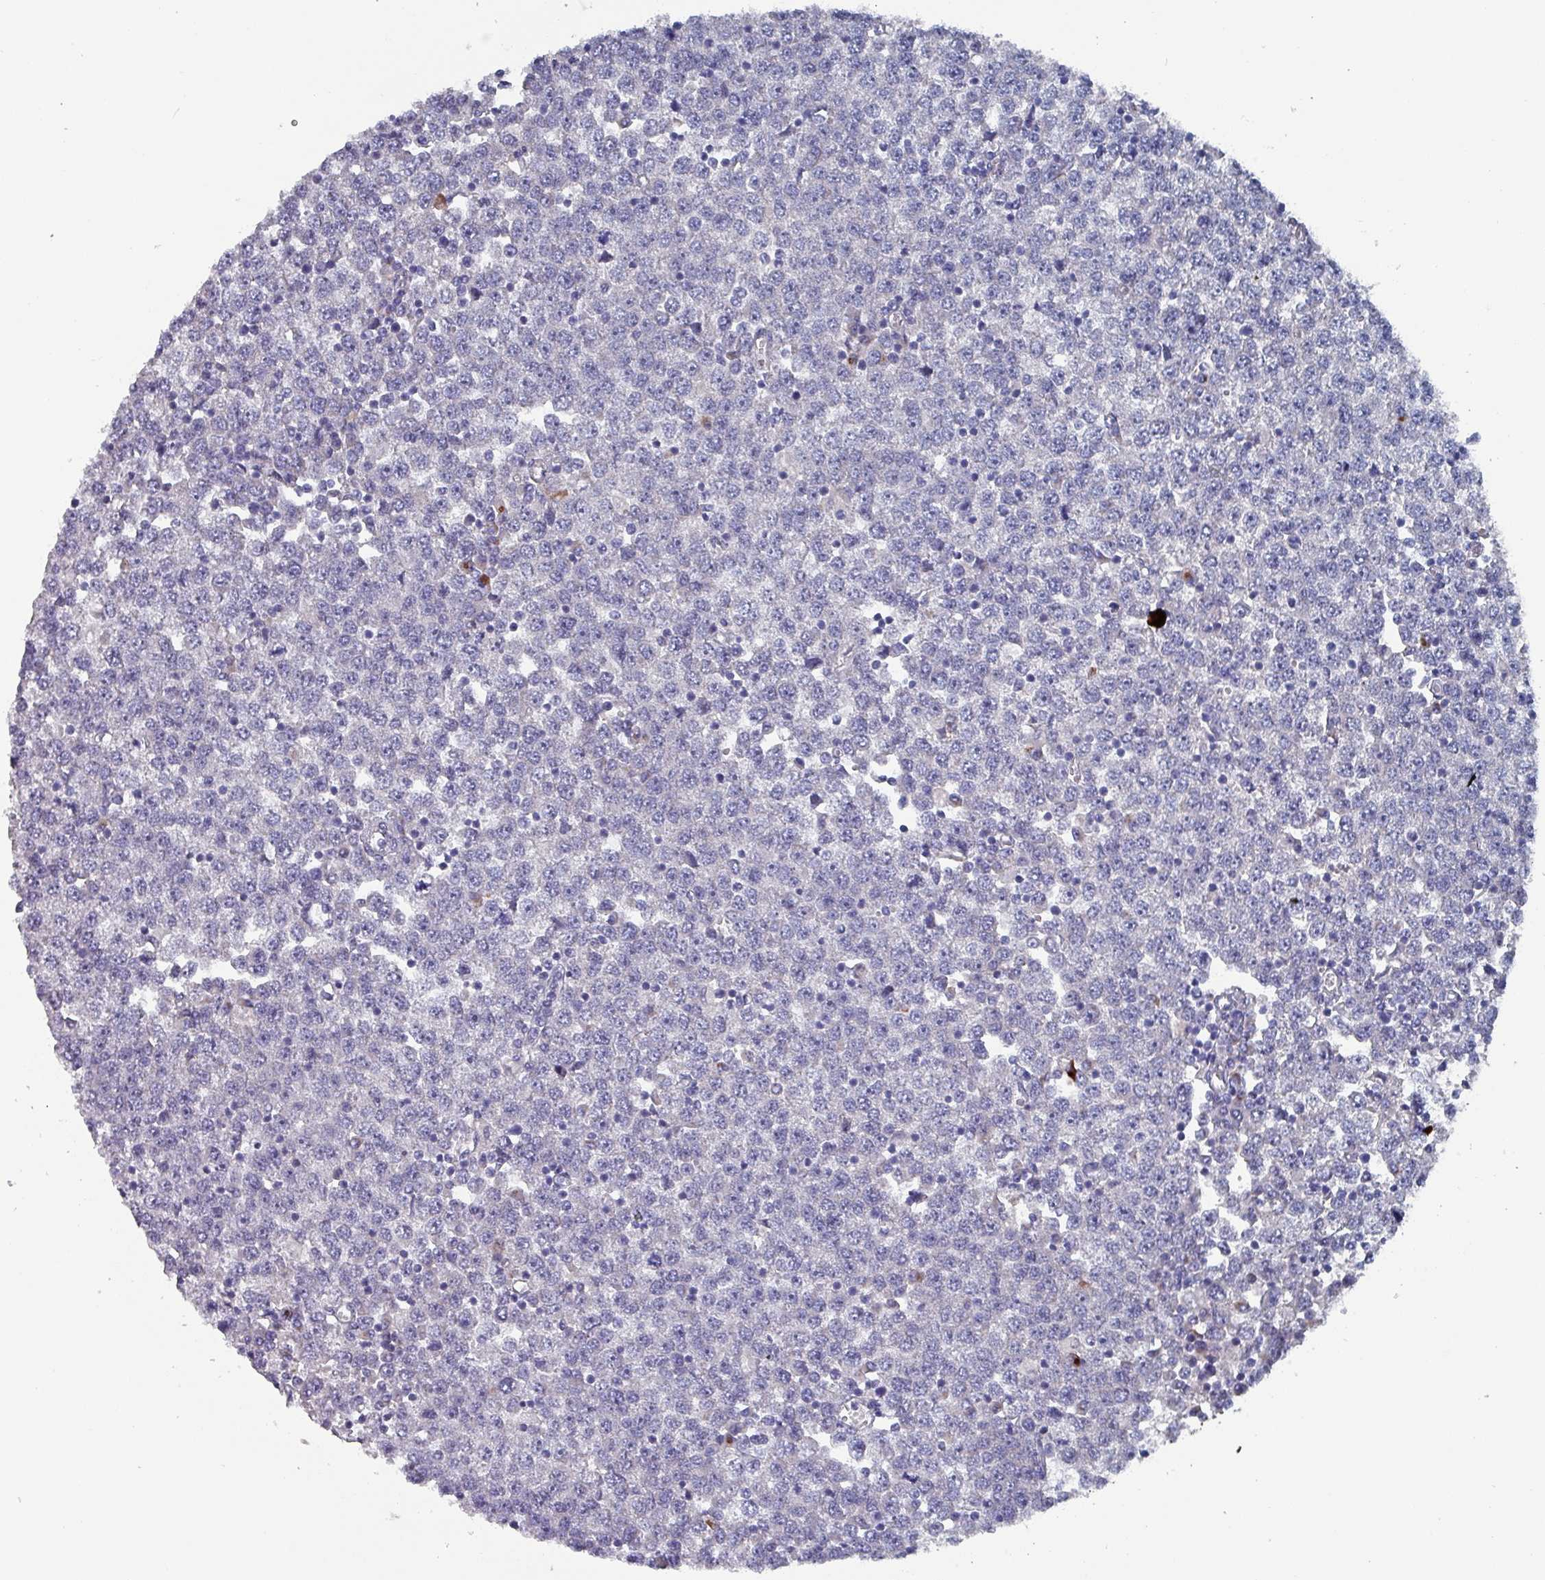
{"staining": {"intensity": "negative", "quantity": "none", "location": "none"}, "tissue": "testis cancer", "cell_type": "Tumor cells", "image_type": "cancer", "snomed": [{"axis": "morphology", "description": "Seminoma, NOS"}, {"axis": "topography", "description": "Testis"}], "caption": "IHC image of seminoma (testis) stained for a protein (brown), which reveals no staining in tumor cells. Nuclei are stained in blue.", "gene": "DRD5", "patient": {"sex": "male", "age": 65}}